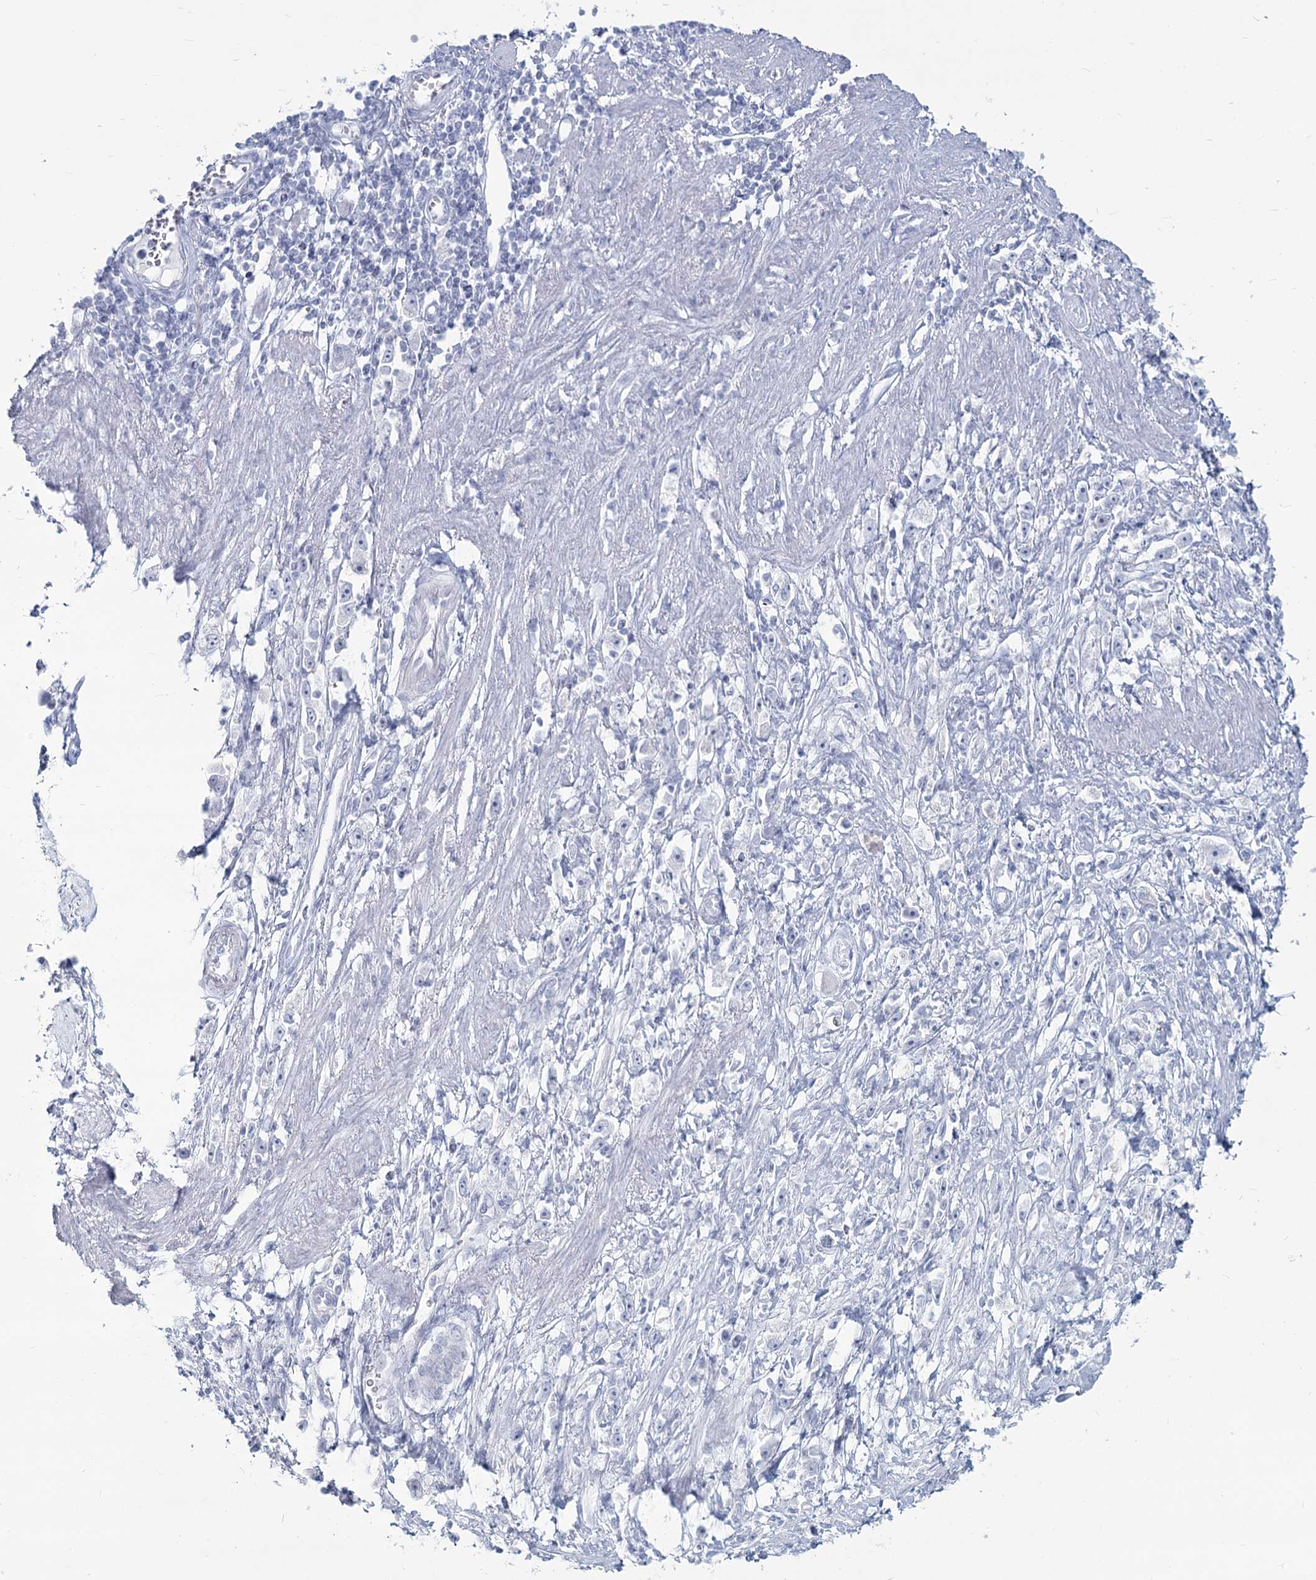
{"staining": {"intensity": "negative", "quantity": "none", "location": "none"}, "tissue": "stomach cancer", "cell_type": "Tumor cells", "image_type": "cancer", "snomed": [{"axis": "morphology", "description": "Adenocarcinoma, NOS"}, {"axis": "topography", "description": "Stomach"}], "caption": "This is an immunohistochemistry micrograph of human adenocarcinoma (stomach). There is no positivity in tumor cells.", "gene": "SLC6A19", "patient": {"sex": "female", "age": 59}}